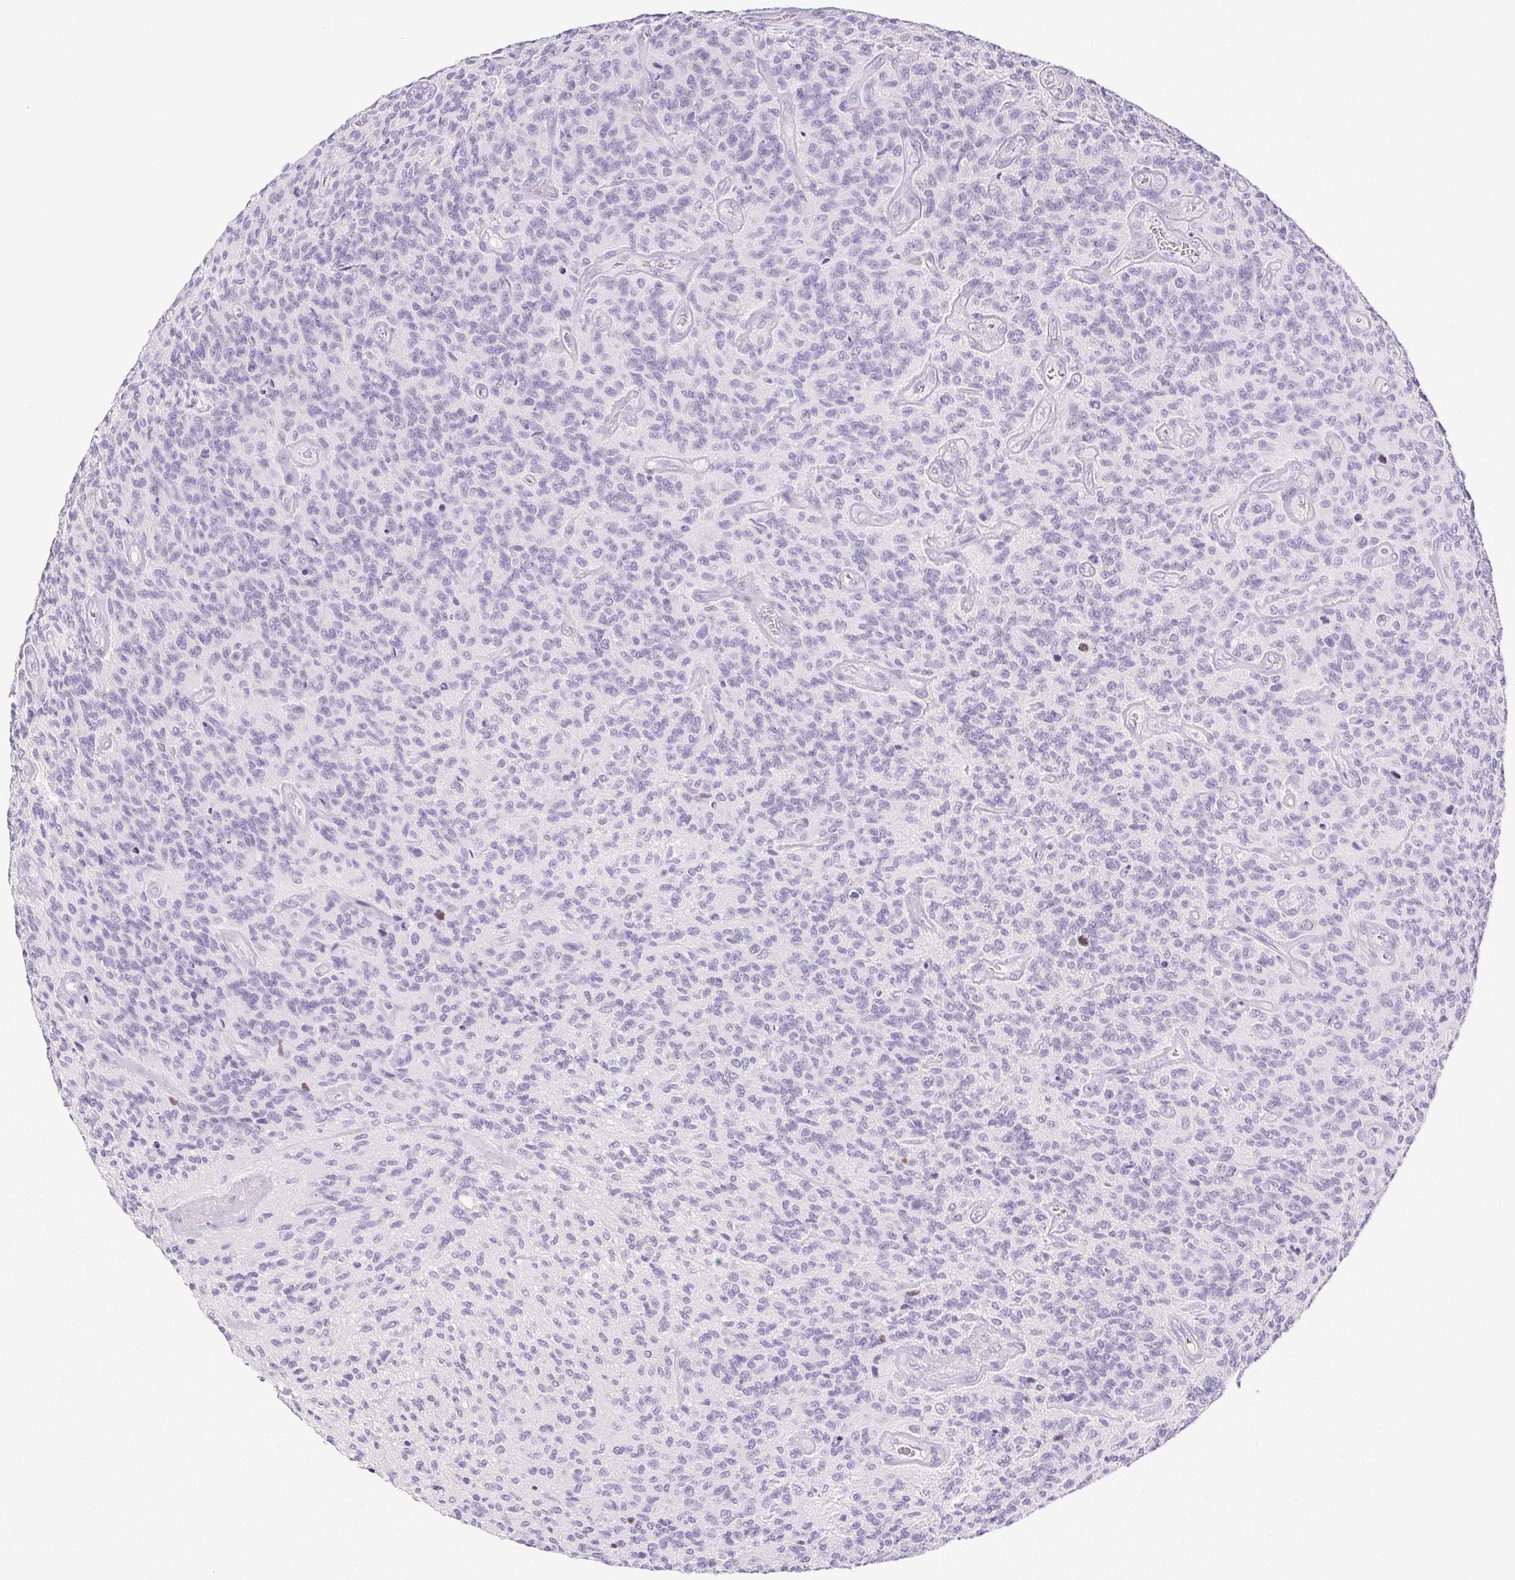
{"staining": {"intensity": "negative", "quantity": "none", "location": "none"}, "tissue": "glioma", "cell_type": "Tumor cells", "image_type": "cancer", "snomed": [{"axis": "morphology", "description": "Glioma, malignant, High grade"}, {"axis": "topography", "description": "Brain"}], "caption": "DAB (3,3'-diaminobenzidine) immunohistochemical staining of human glioma reveals no significant positivity in tumor cells.", "gene": "ST8SIA3", "patient": {"sex": "male", "age": 76}}